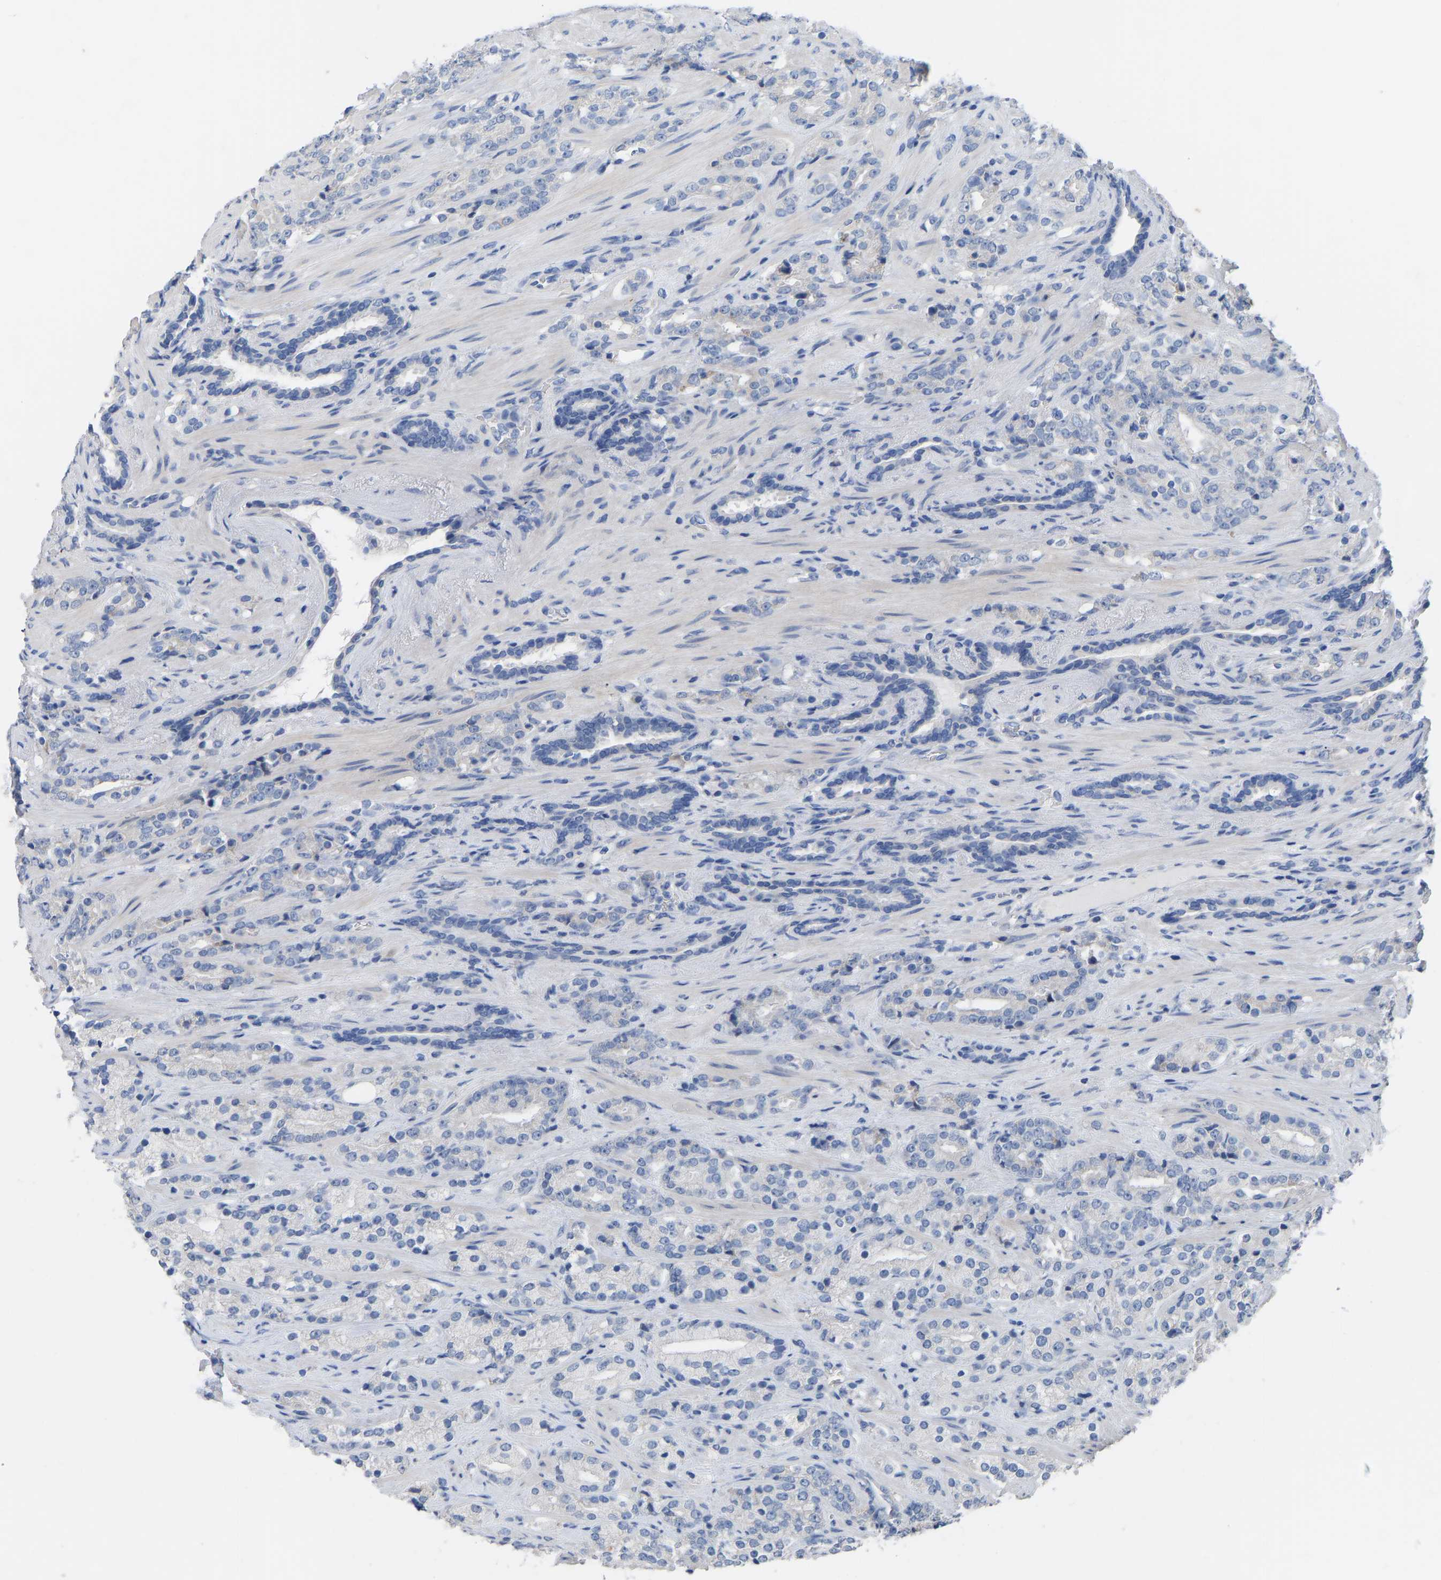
{"staining": {"intensity": "negative", "quantity": "none", "location": "none"}, "tissue": "prostate cancer", "cell_type": "Tumor cells", "image_type": "cancer", "snomed": [{"axis": "morphology", "description": "Adenocarcinoma, High grade"}, {"axis": "topography", "description": "Prostate"}], "caption": "Immunohistochemistry image of human high-grade adenocarcinoma (prostate) stained for a protein (brown), which demonstrates no positivity in tumor cells.", "gene": "OLIG2", "patient": {"sex": "male", "age": 71}}